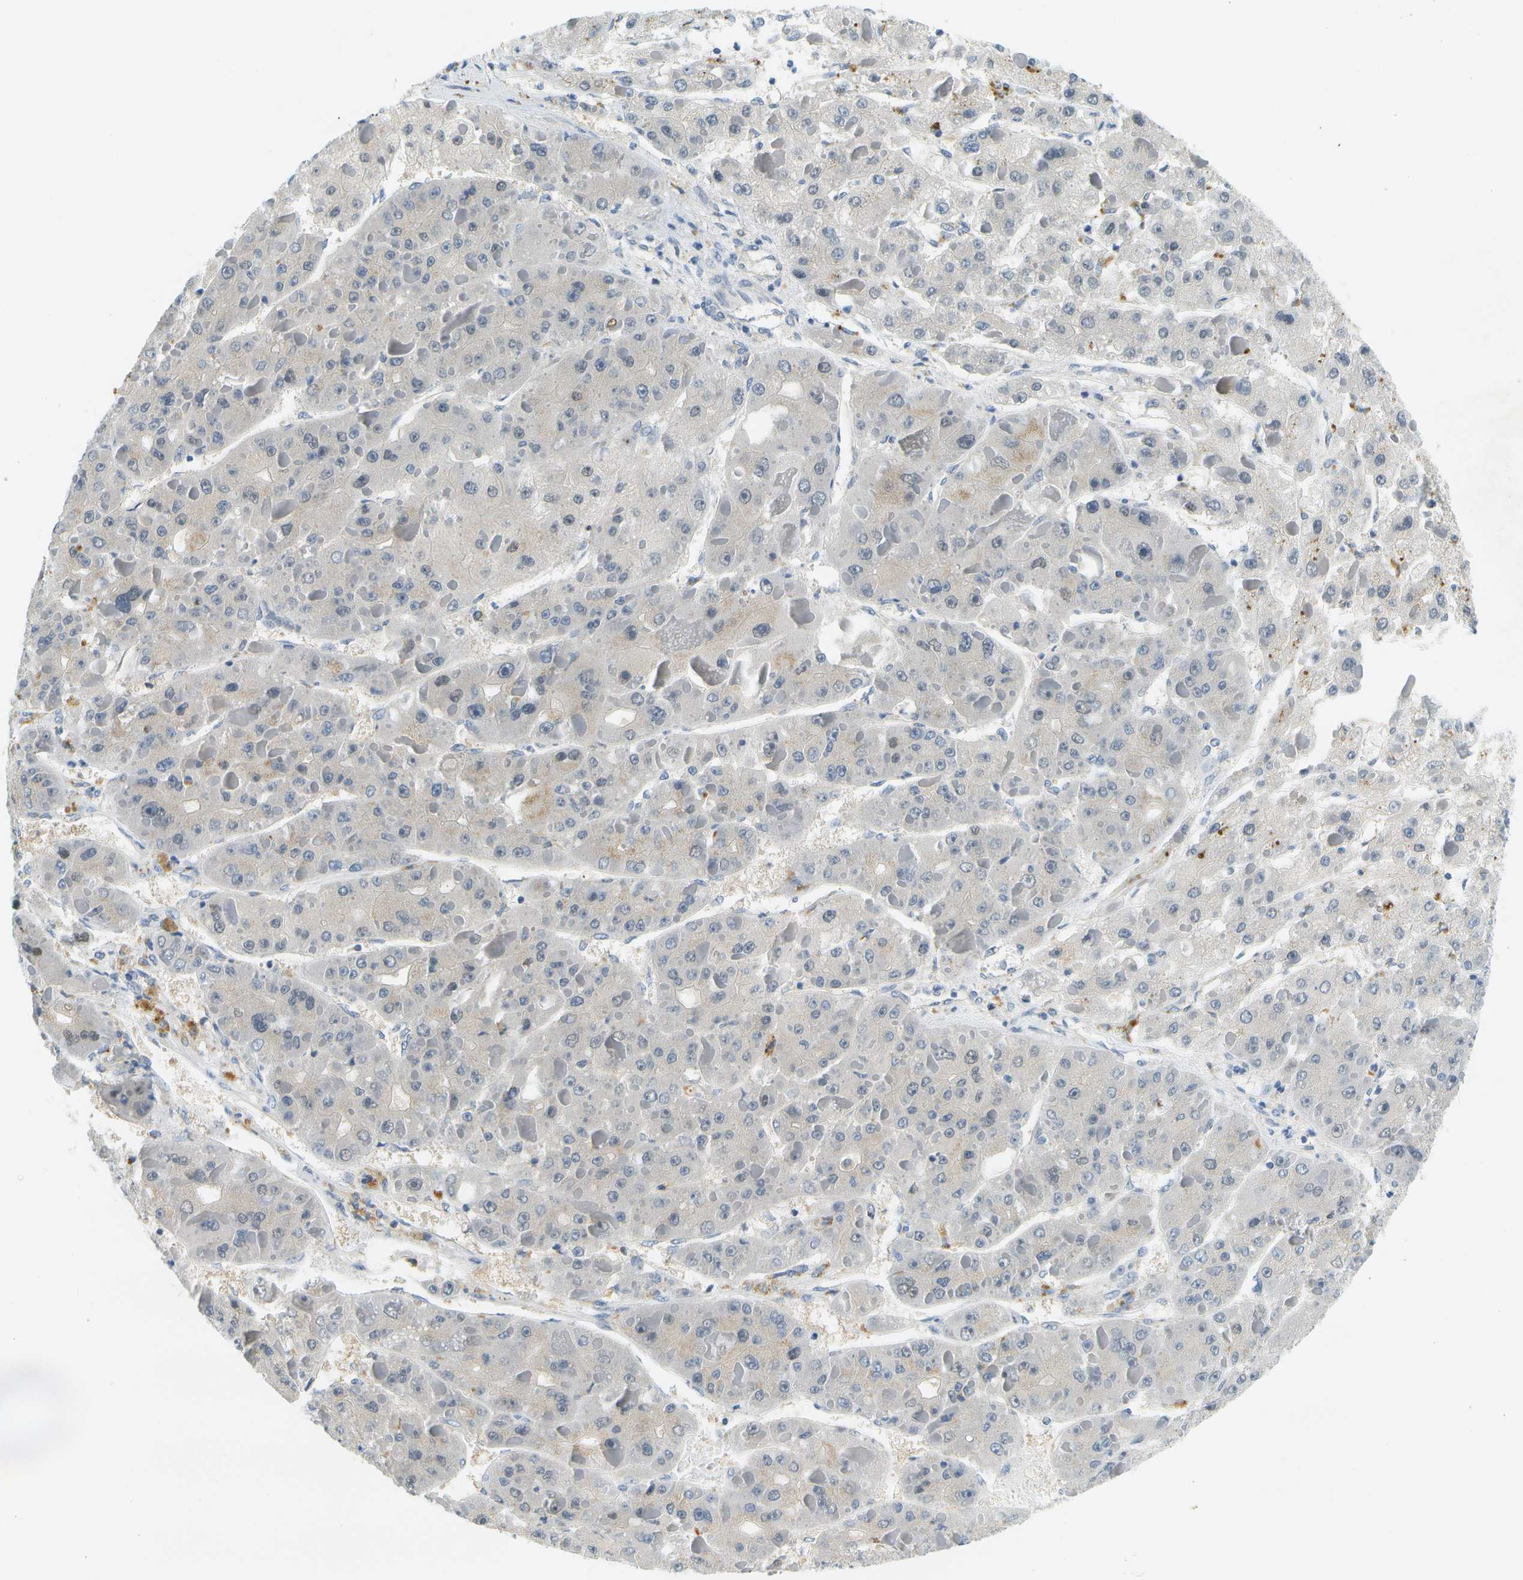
{"staining": {"intensity": "weak", "quantity": "<25%", "location": "cytoplasmic/membranous"}, "tissue": "liver cancer", "cell_type": "Tumor cells", "image_type": "cancer", "snomed": [{"axis": "morphology", "description": "Carcinoma, Hepatocellular, NOS"}, {"axis": "topography", "description": "Liver"}], "caption": "This is an immunohistochemistry (IHC) photomicrograph of liver cancer (hepatocellular carcinoma). There is no staining in tumor cells.", "gene": "RASGRP2", "patient": {"sex": "female", "age": 73}}